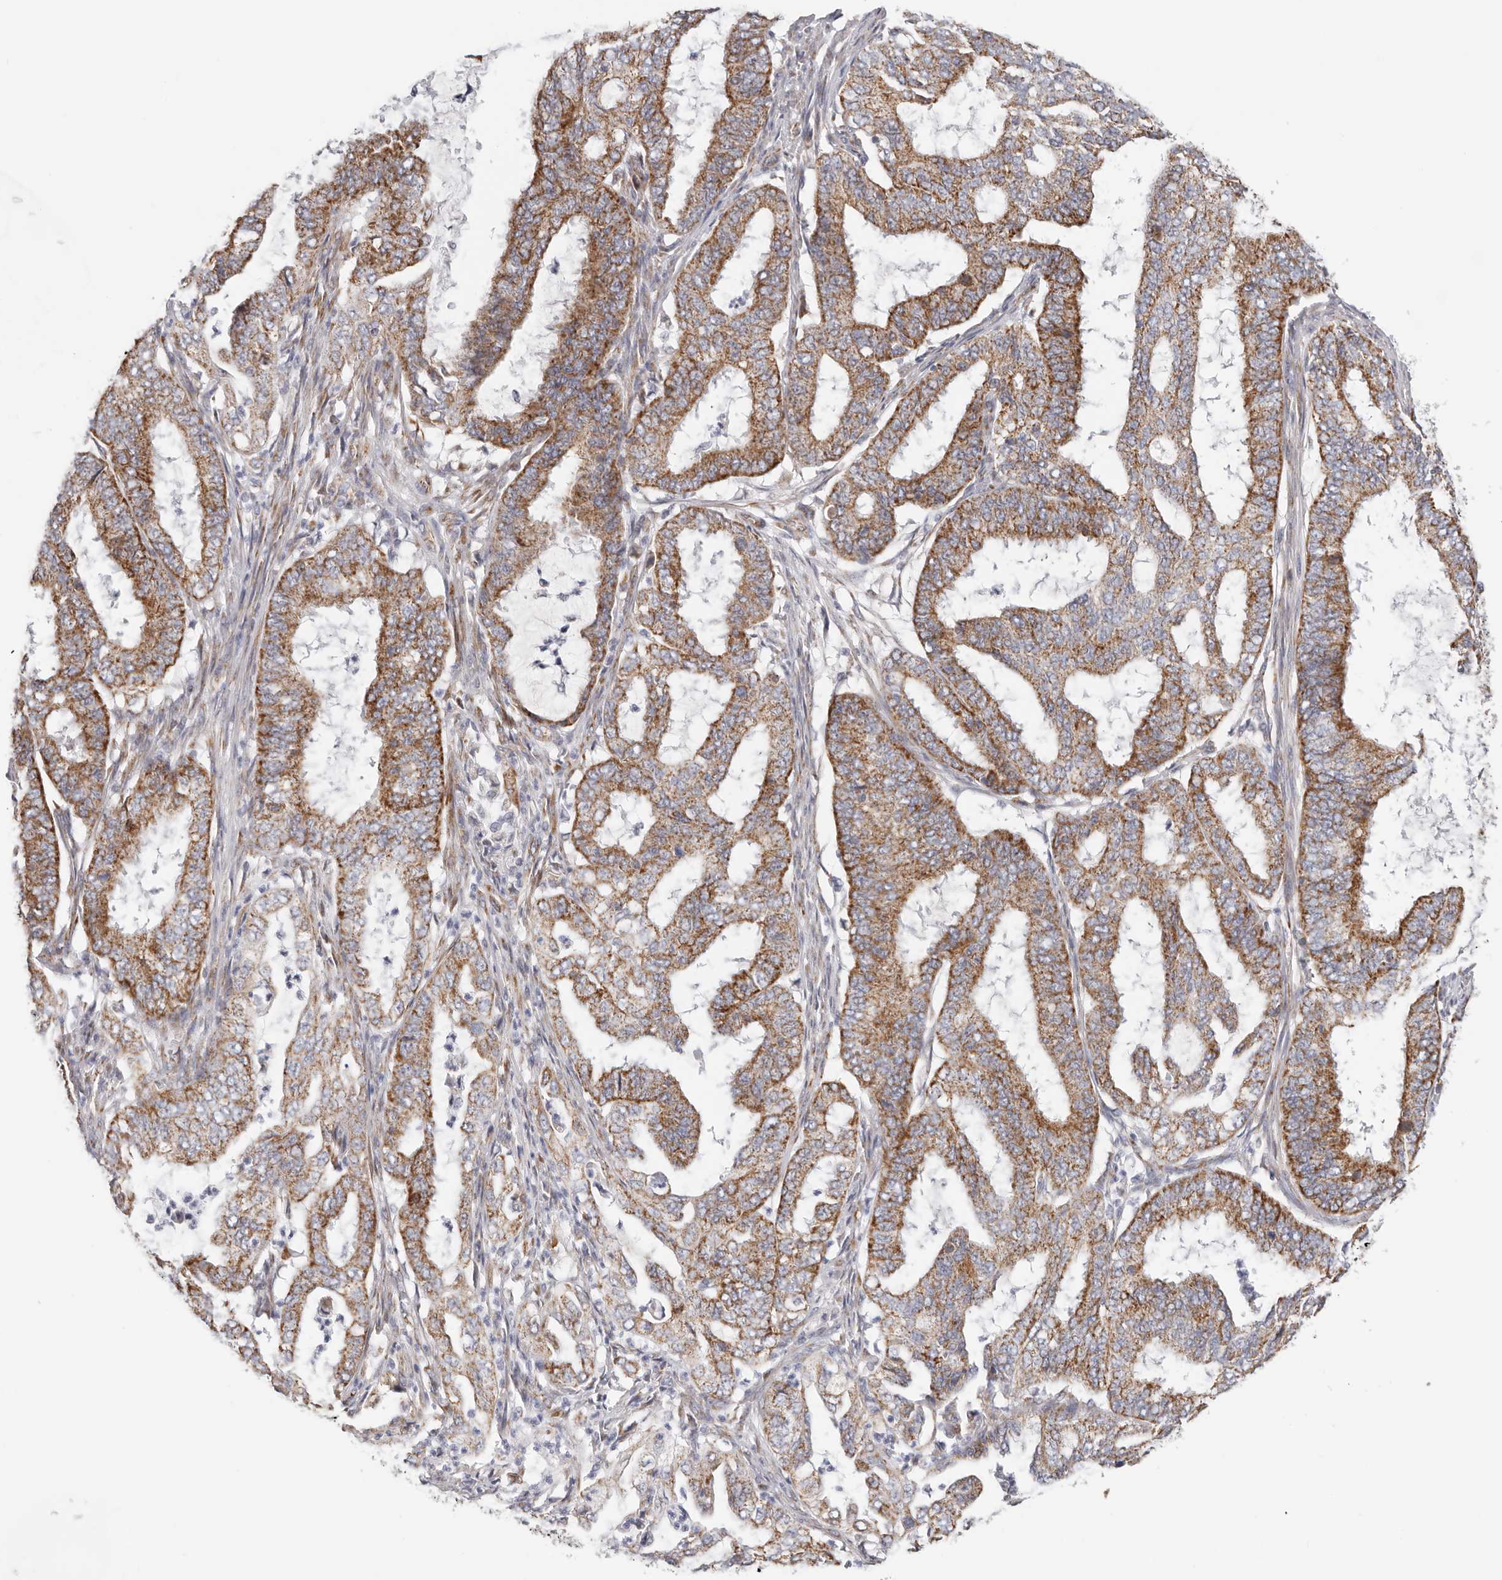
{"staining": {"intensity": "strong", "quantity": ">75%", "location": "cytoplasmic/membranous"}, "tissue": "endometrial cancer", "cell_type": "Tumor cells", "image_type": "cancer", "snomed": [{"axis": "morphology", "description": "Adenocarcinoma, NOS"}, {"axis": "topography", "description": "Endometrium"}], "caption": "This image displays immunohistochemistry (IHC) staining of human endometrial cancer, with high strong cytoplasmic/membranous expression in approximately >75% of tumor cells.", "gene": "AFDN", "patient": {"sex": "female", "age": 51}}